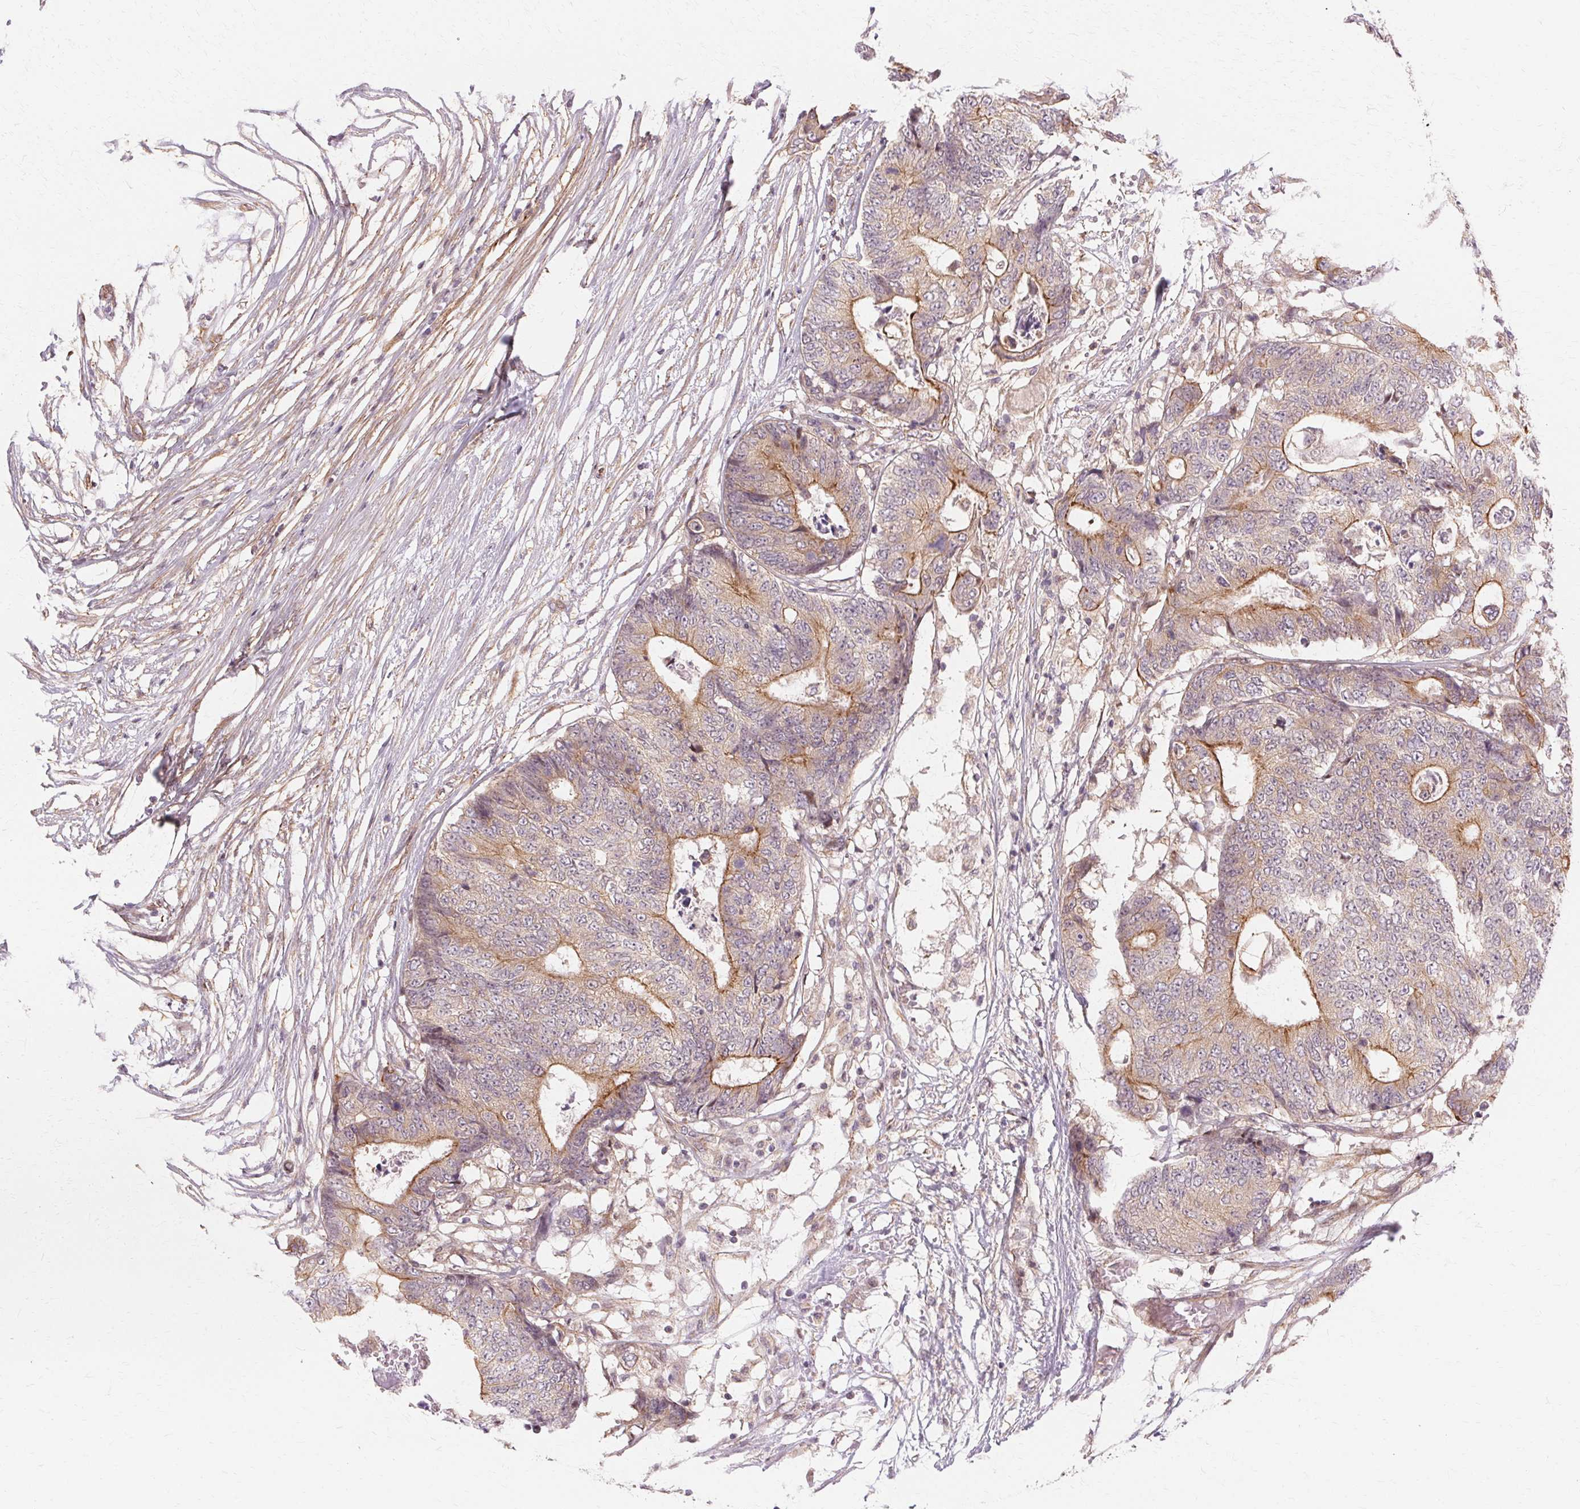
{"staining": {"intensity": "moderate", "quantity": "<25%", "location": "cytoplasmic/membranous"}, "tissue": "colorectal cancer", "cell_type": "Tumor cells", "image_type": "cancer", "snomed": [{"axis": "morphology", "description": "Adenocarcinoma, NOS"}, {"axis": "topography", "description": "Colon"}], "caption": "Approximately <25% of tumor cells in adenocarcinoma (colorectal) display moderate cytoplasmic/membranous protein expression as visualized by brown immunohistochemical staining.", "gene": "USP8", "patient": {"sex": "female", "age": 48}}